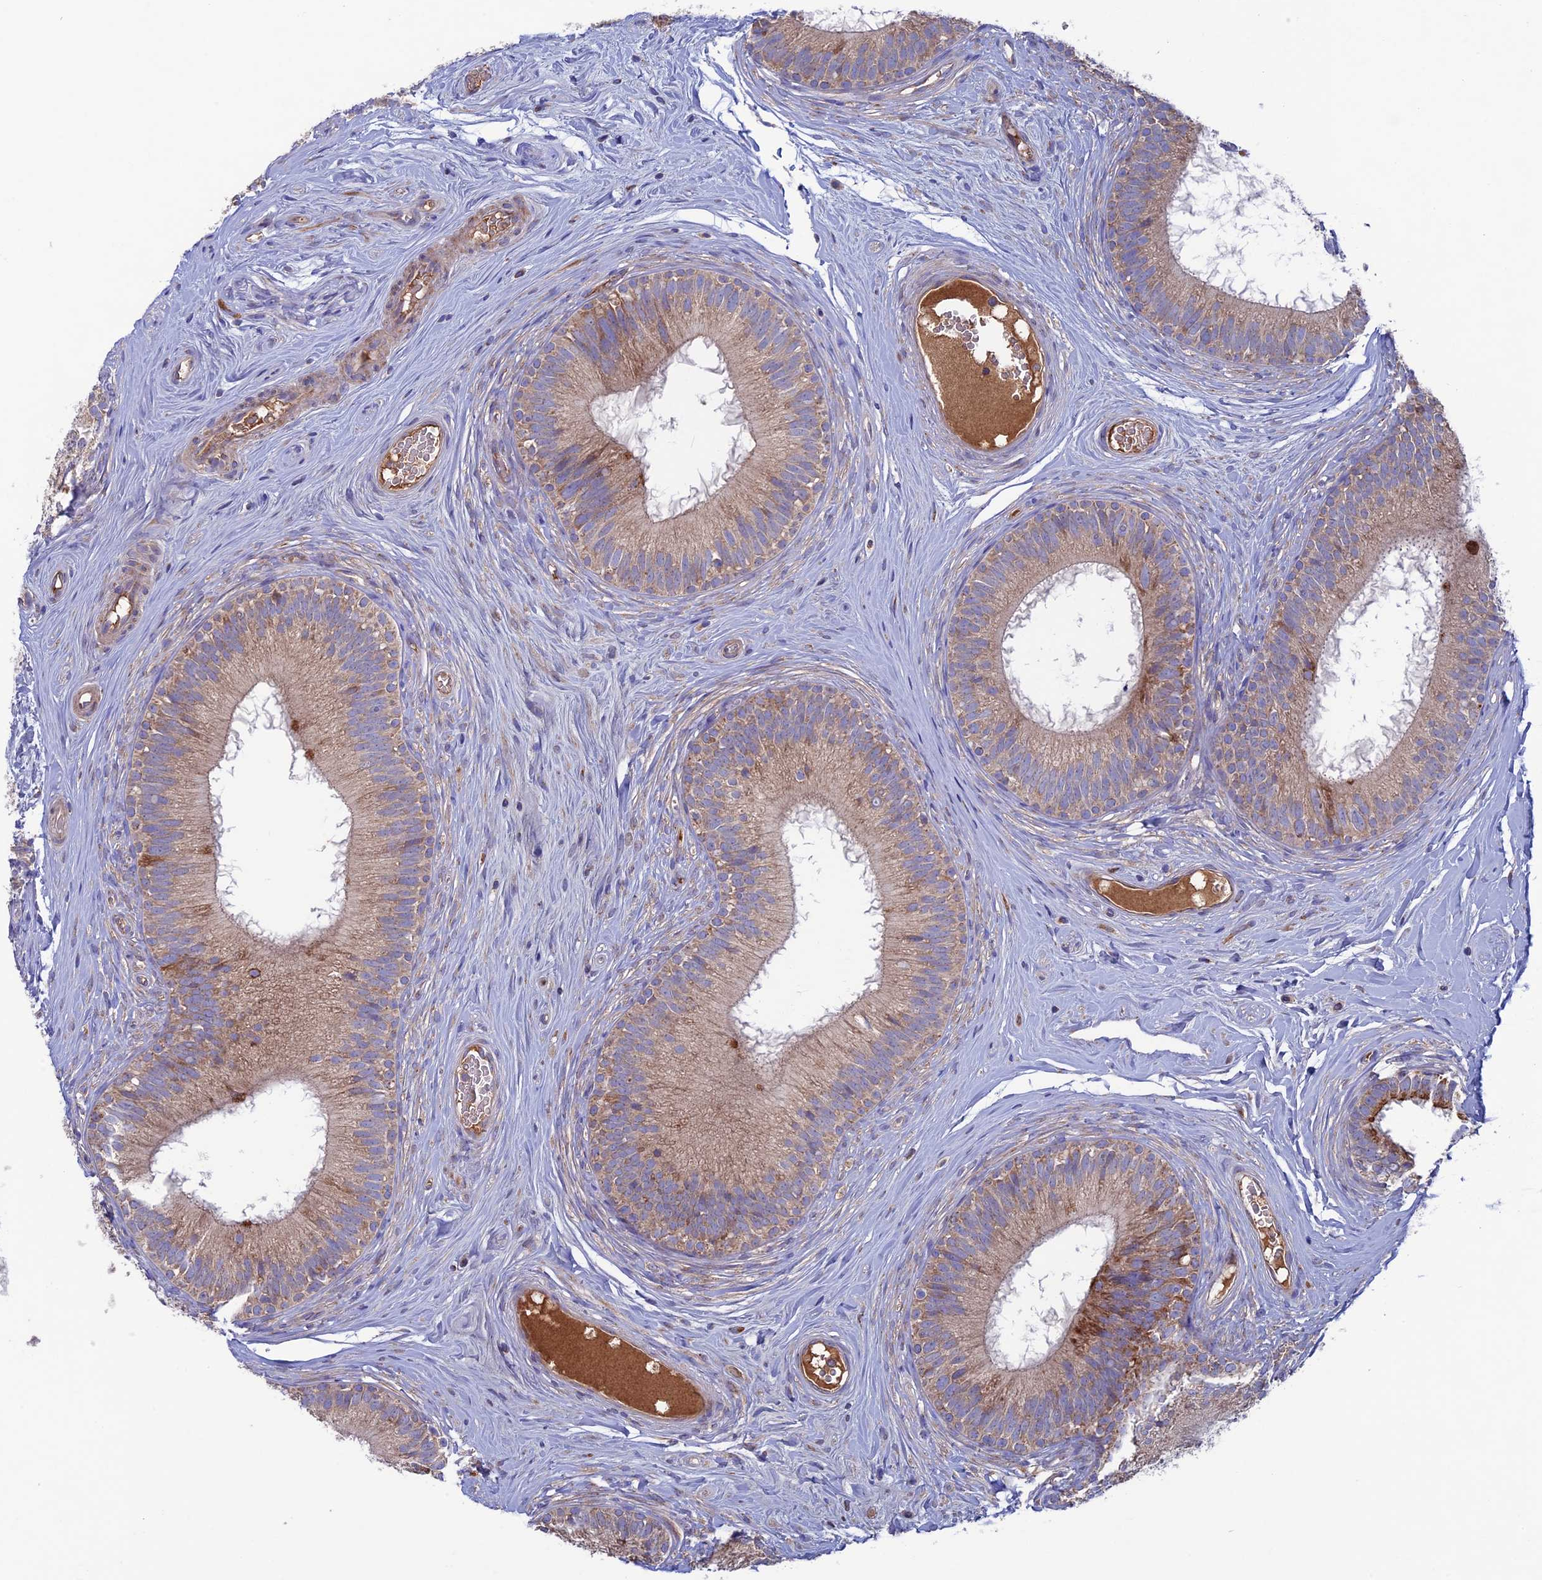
{"staining": {"intensity": "moderate", "quantity": ">75%", "location": "cytoplasmic/membranous"}, "tissue": "epididymis", "cell_type": "Glandular cells", "image_type": "normal", "snomed": [{"axis": "morphology", "description": "Normal tissue, NOS"}, {"axis": "topography", "description": "Epididymis"}], "caption": "Immunohistochemical staining of unremarkable epididymis shows moderate cytoplasmic/membranous protein staining in about >75% of glandular cells.", "gene": "SLC15A5", "patient": {"sex": "male", "age": 33}}